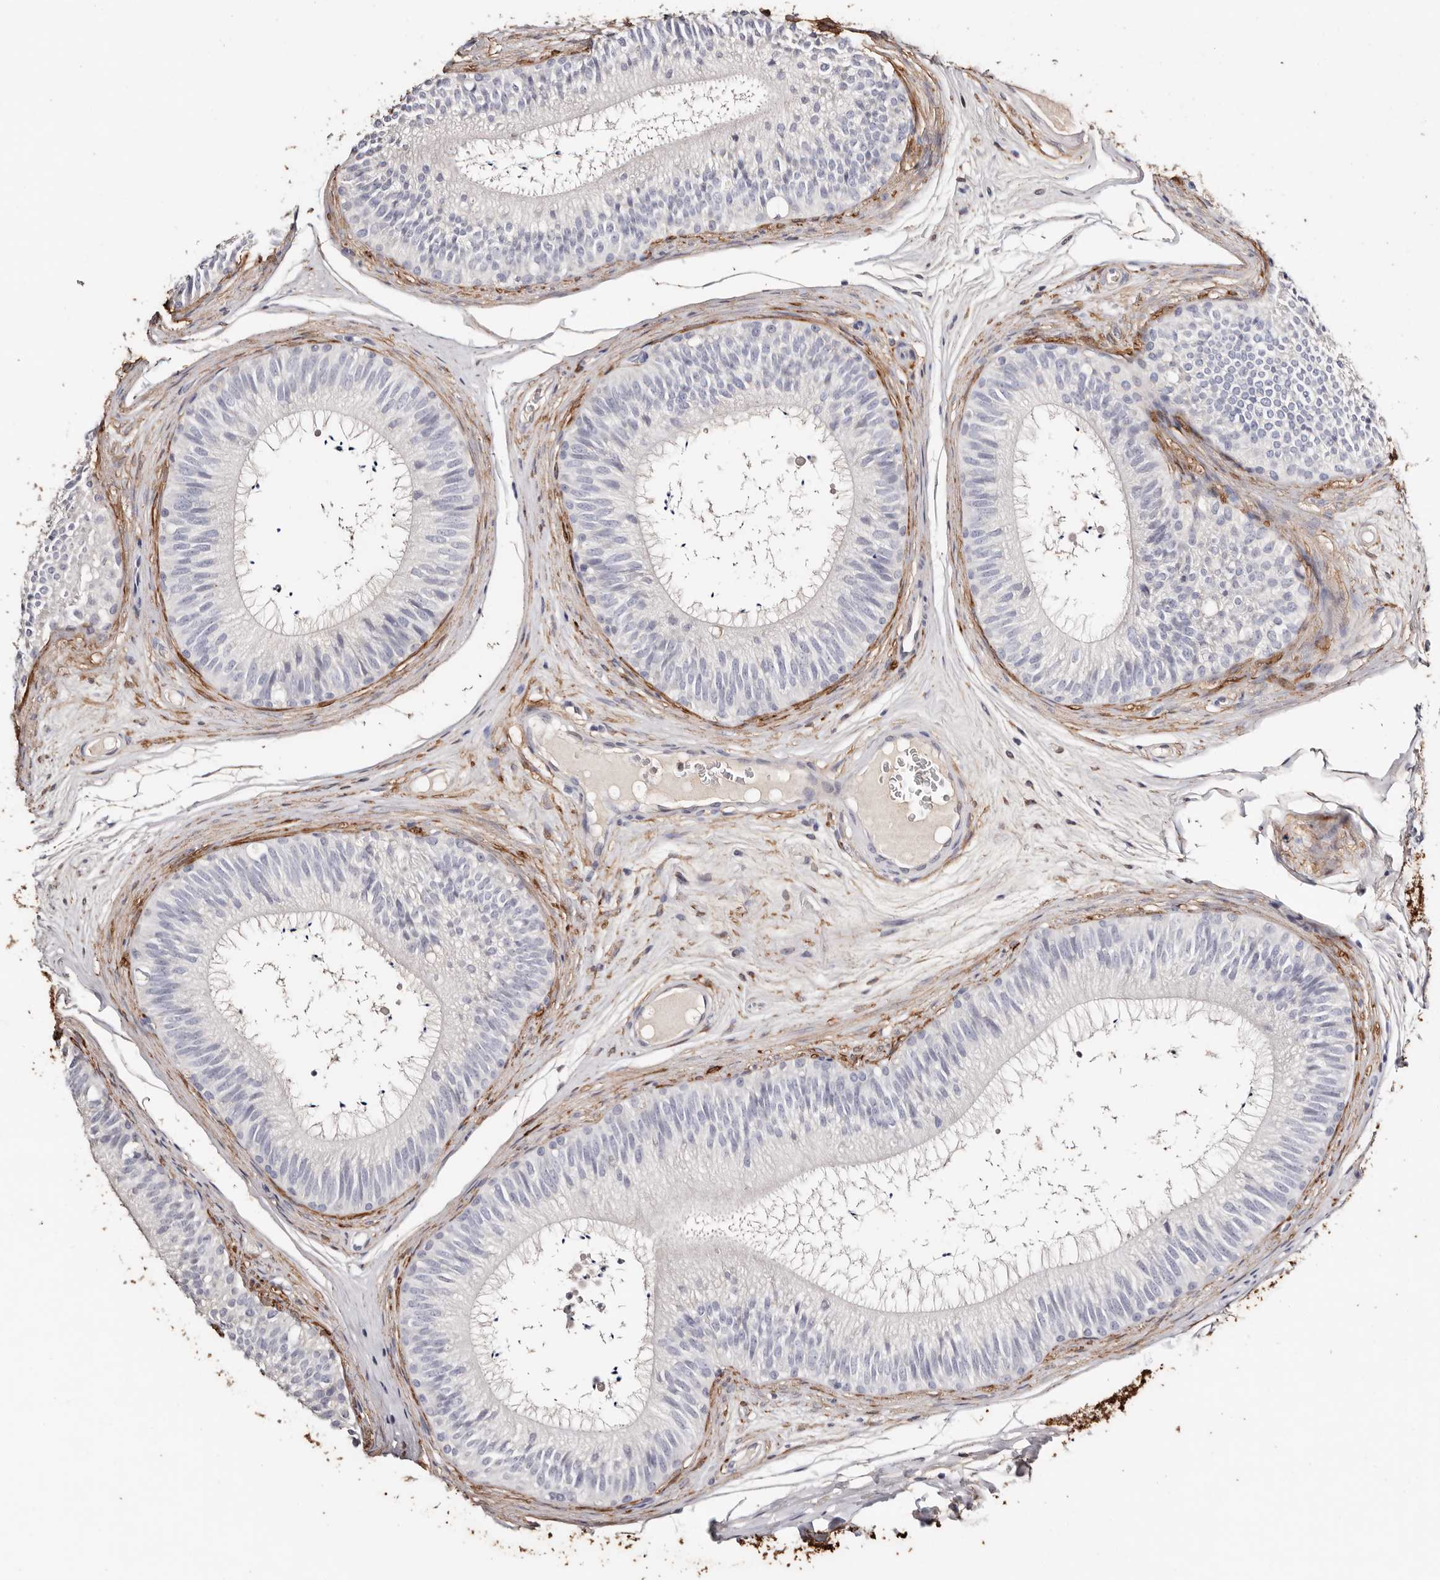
{"staining": {"intensity": "negative", "quantity": "none", "location": "none"}, "tissue": "epididymis", "cell_type": "Glandular cells", "image_type": "normal", "snomed": [{"axis": "morphology", "description": "Normal tissue, NOS"}, {"axis": "topography", "description": "Epididymis"}], "caption": "This is an immunohistochemistry (IHC) histopathology image of benign human epididymis. There is no positivity in glandular cells.", "gene": "TGM2", "patient": {"sex": "male", "age": 29}}